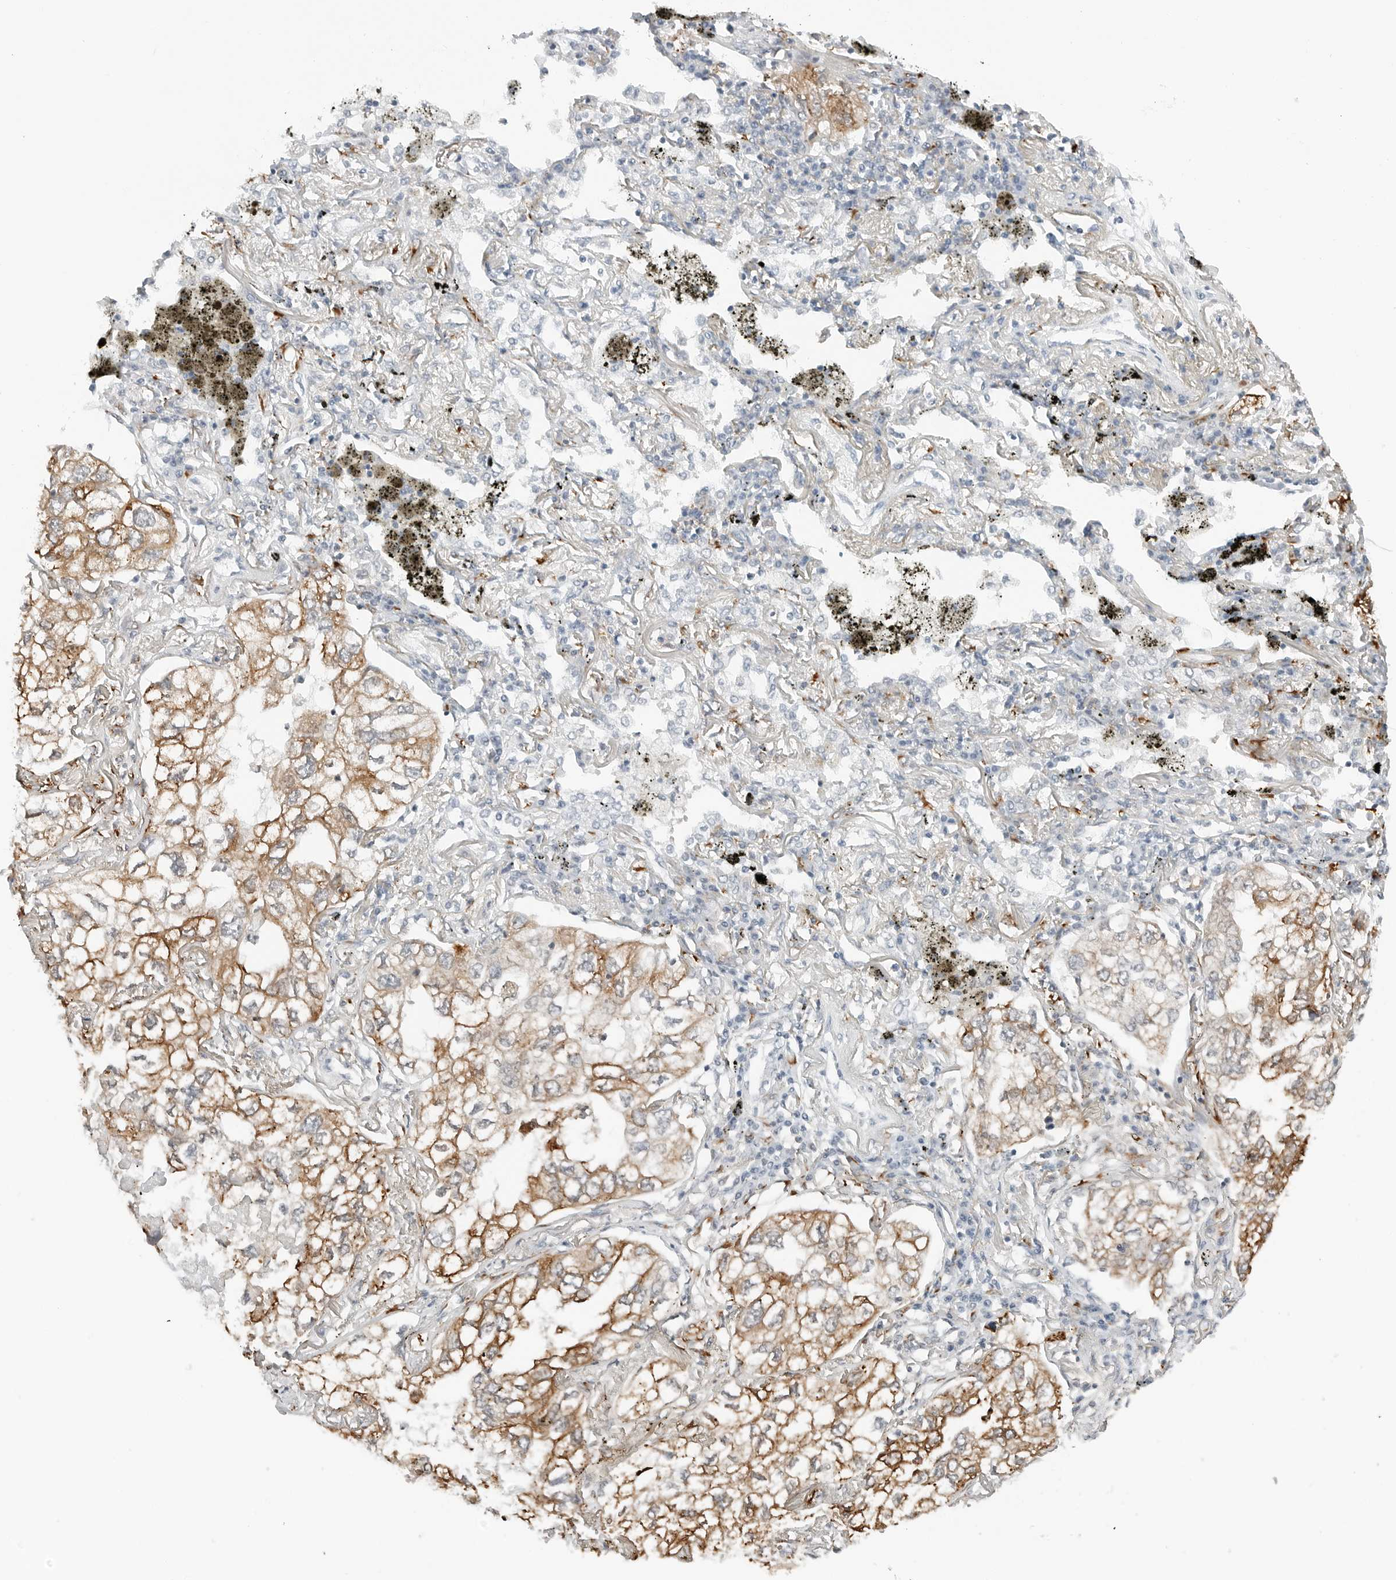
{"staining": {"intensity": "moderate", "quantity": ">75%", "location": "cytoplasmic/membranous"}, "tissue": "lung cancer", "cell_type": "Tumor cells", "image_type": "cancer", "snomed": [{"axis": "morphology", "description": "Adenocarcinoma, NOS"}, {"axis": "topography", "description": "Lung"}], "caption": "Protein expression by immunohistochemistry (IHC) displays moderate cytoplasmic/membranous positivity in about >75% of tumor cells in adenocarcinoma (lung).", "gene": "P4HA2", "patient": {"sex": "male", "age": 65}}